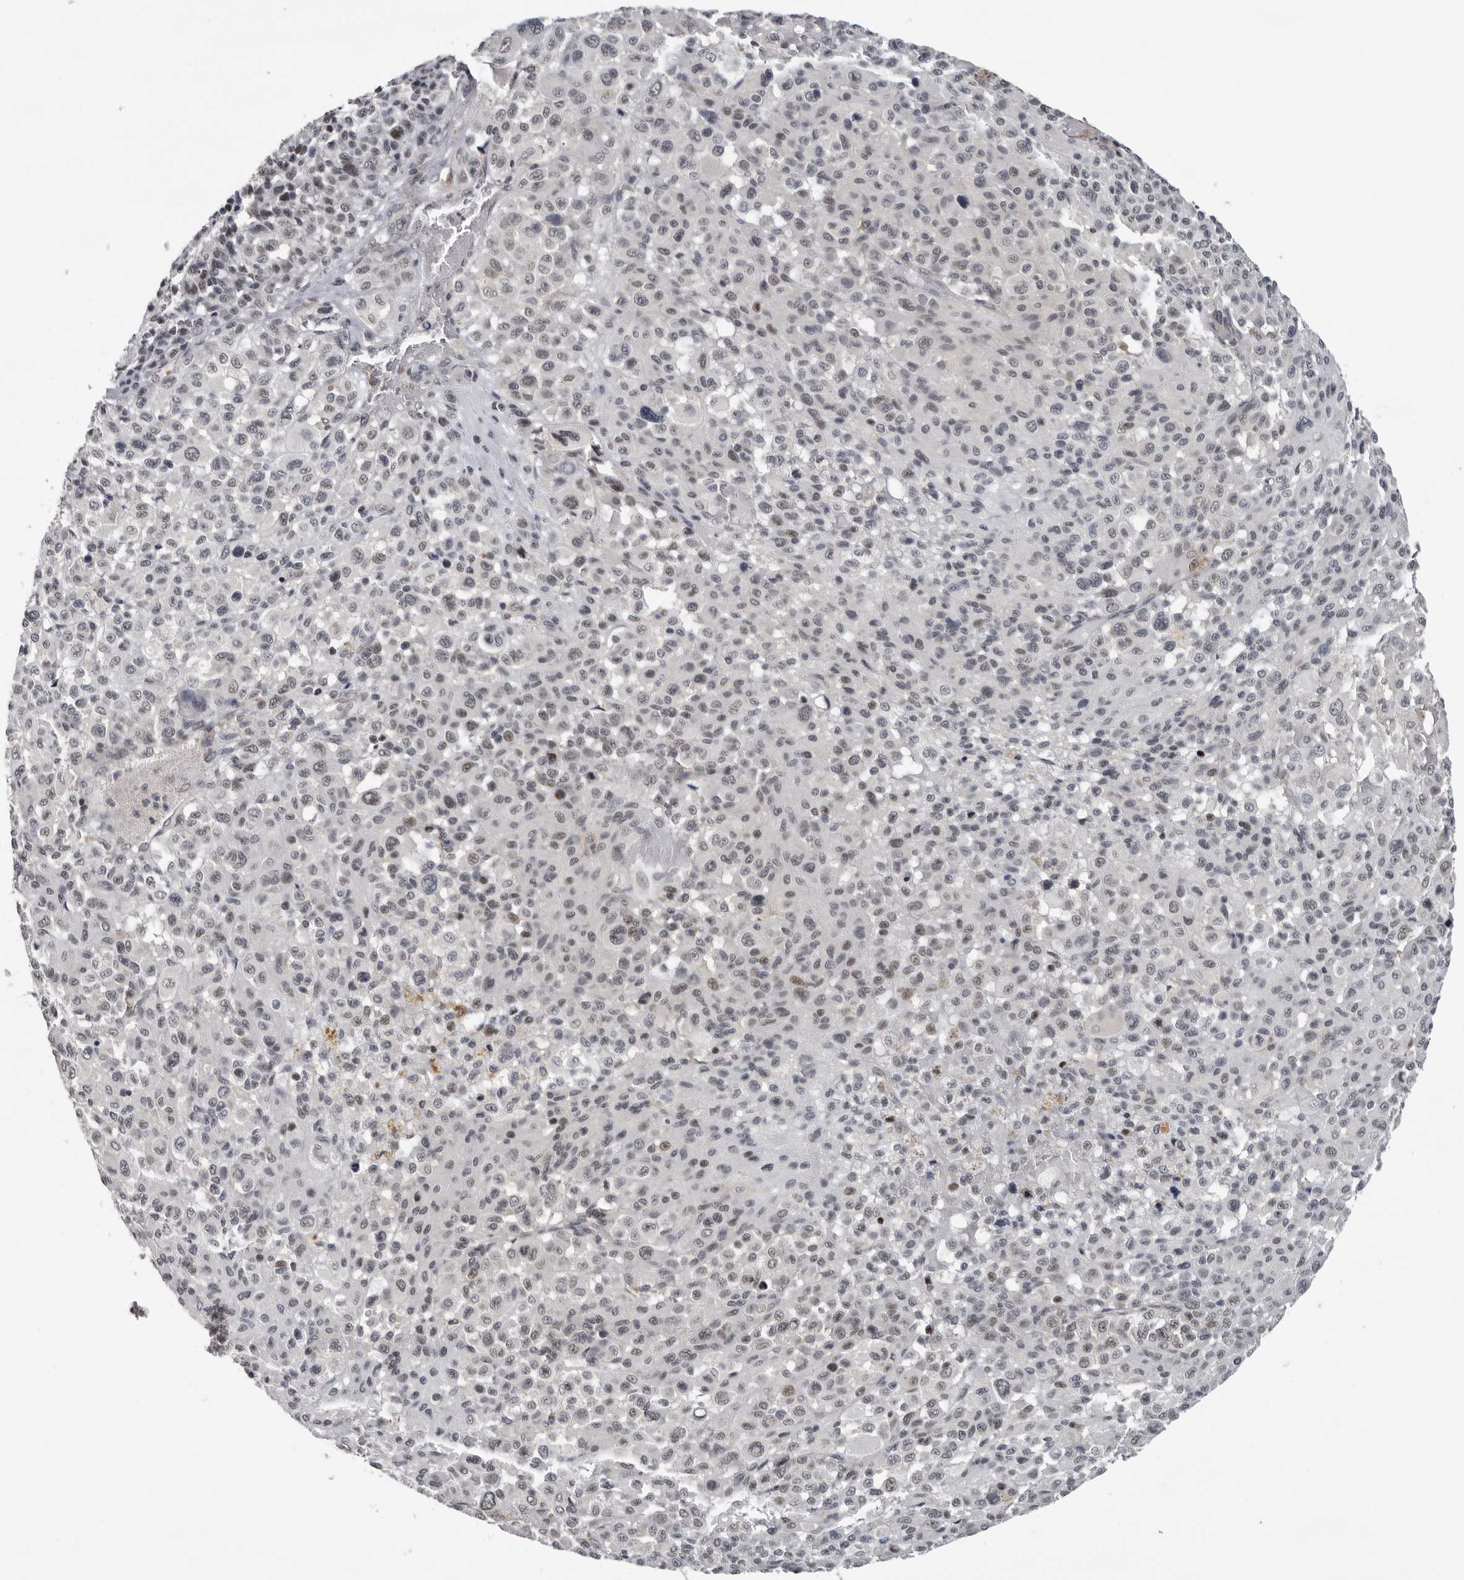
{"staining": {"intensity": "negative", "quantity": "none", "location": "none"}, "tissue": "melanoma", "cell_type": "Tumor cells", "image_type": "cancer", "snomed": [{"axis": "morphology", "description": "Malignant melanoma, Metastatic site"}, {"axis": "topography", "description": "Skin"}], "caption": "Melanoma was stained to show a protein in brown. There is no significant expression in tumor cells.", "gene": "KIF2B", "patient": {"sex": "female", "age": 74}}